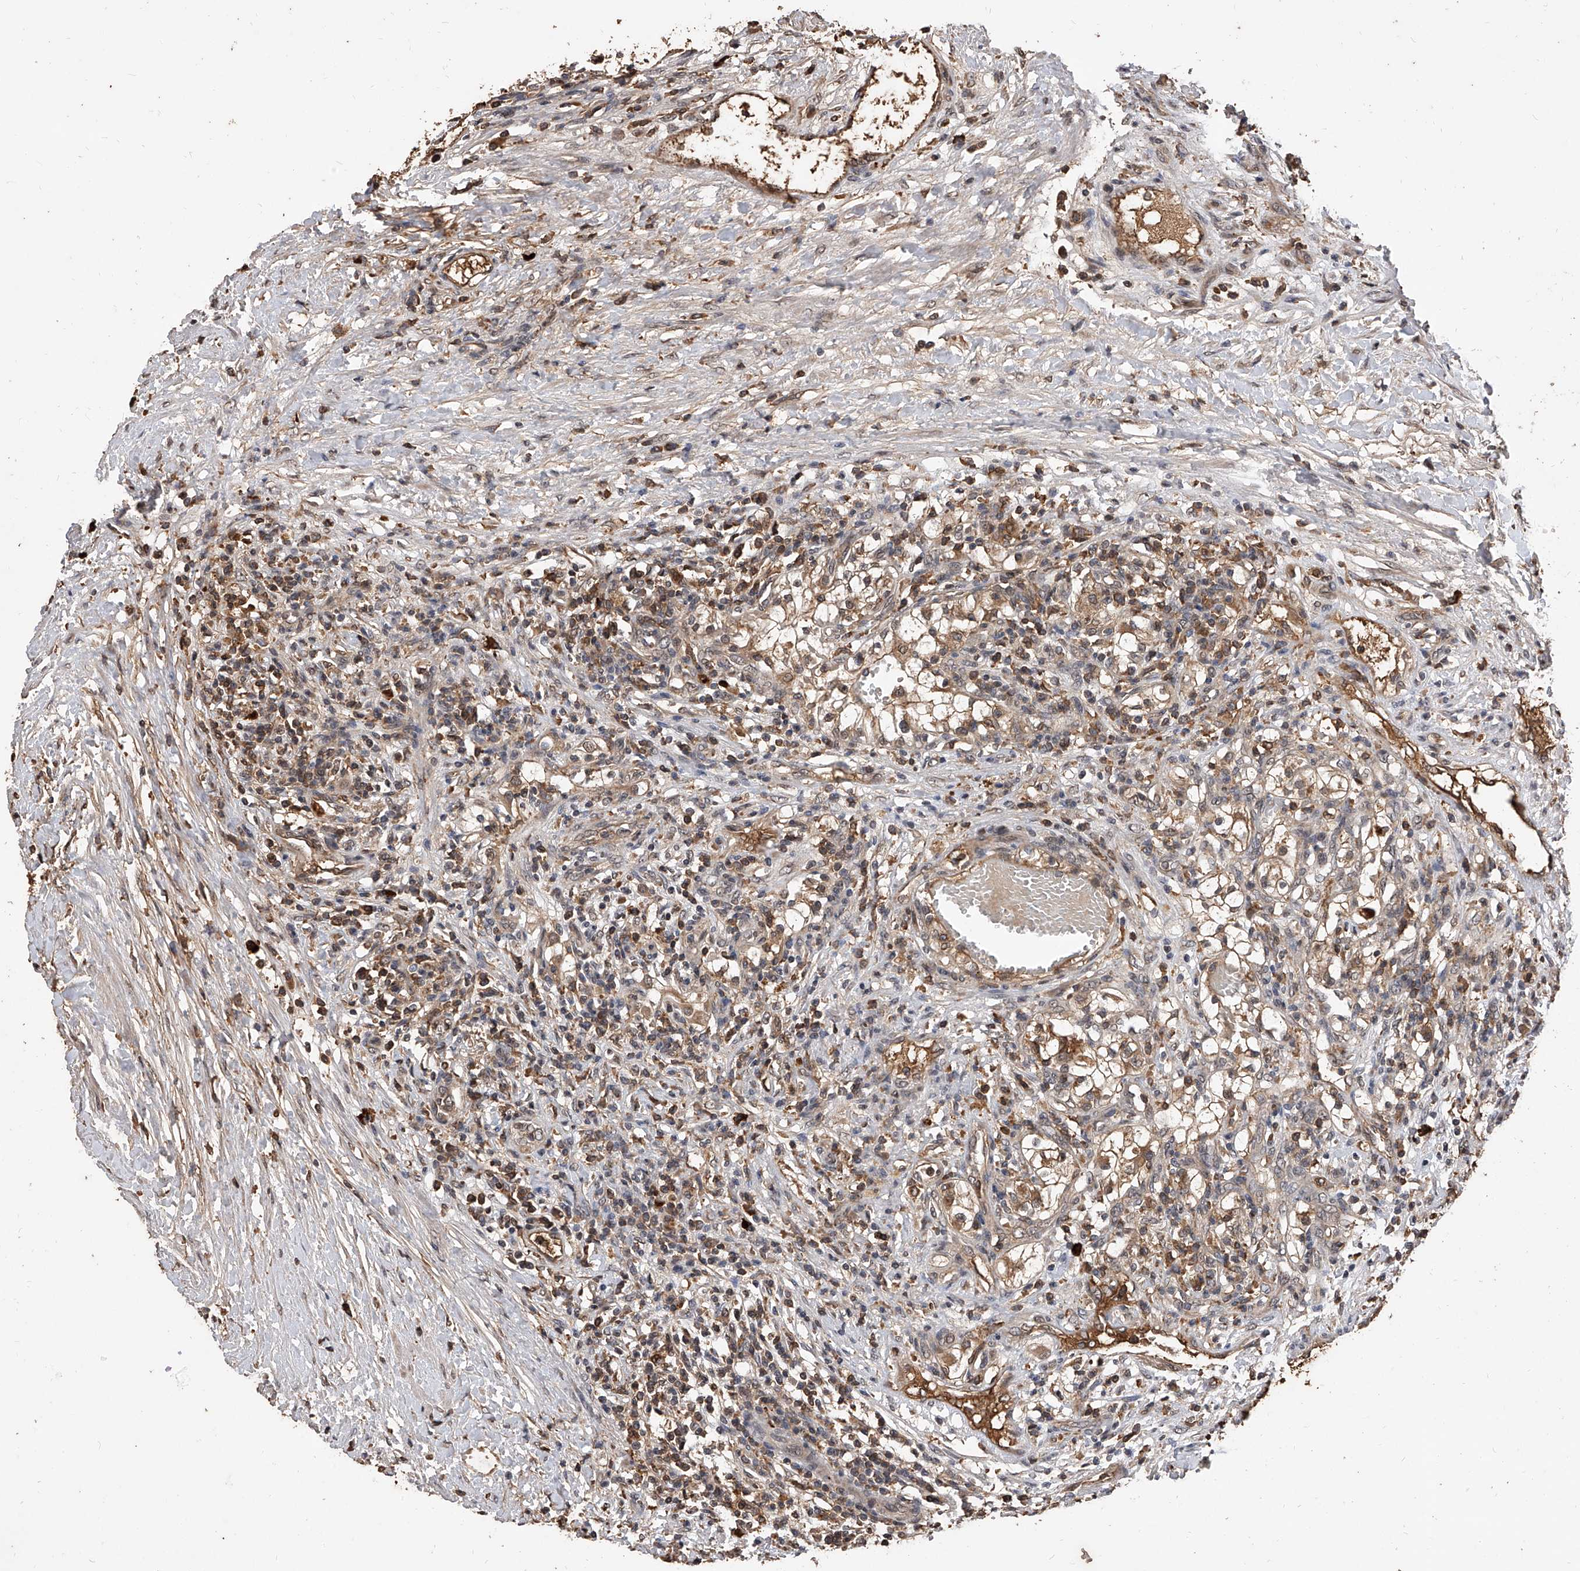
{"staining": {"intensity": "moderate", "quantity": ">75%", "location": "cytoplasmic/membranous"}, "tissue": "renal cancer", "cell_type": "Tumor cells", "image_type": "cancer", "snomed": [{"axis": "morphology", "description": "Normal tissue, NOS"}, {"axis": "morphology", "description": "Adenocarcinoma, NOS"}, {"axis": "topography", "description": "Kidney"}], "caption": "Immunohistochemical staining of adenocarcinoma (renal) shows medium levels of moderate cytoplasmic/membranous protein positivity in approximately >75% of tumor cells. (brown staining indicates protein expression, while blue staining denotes nuclei).", "gene": "CFAP410", "patient": {"sex": "male", "age": 68}}